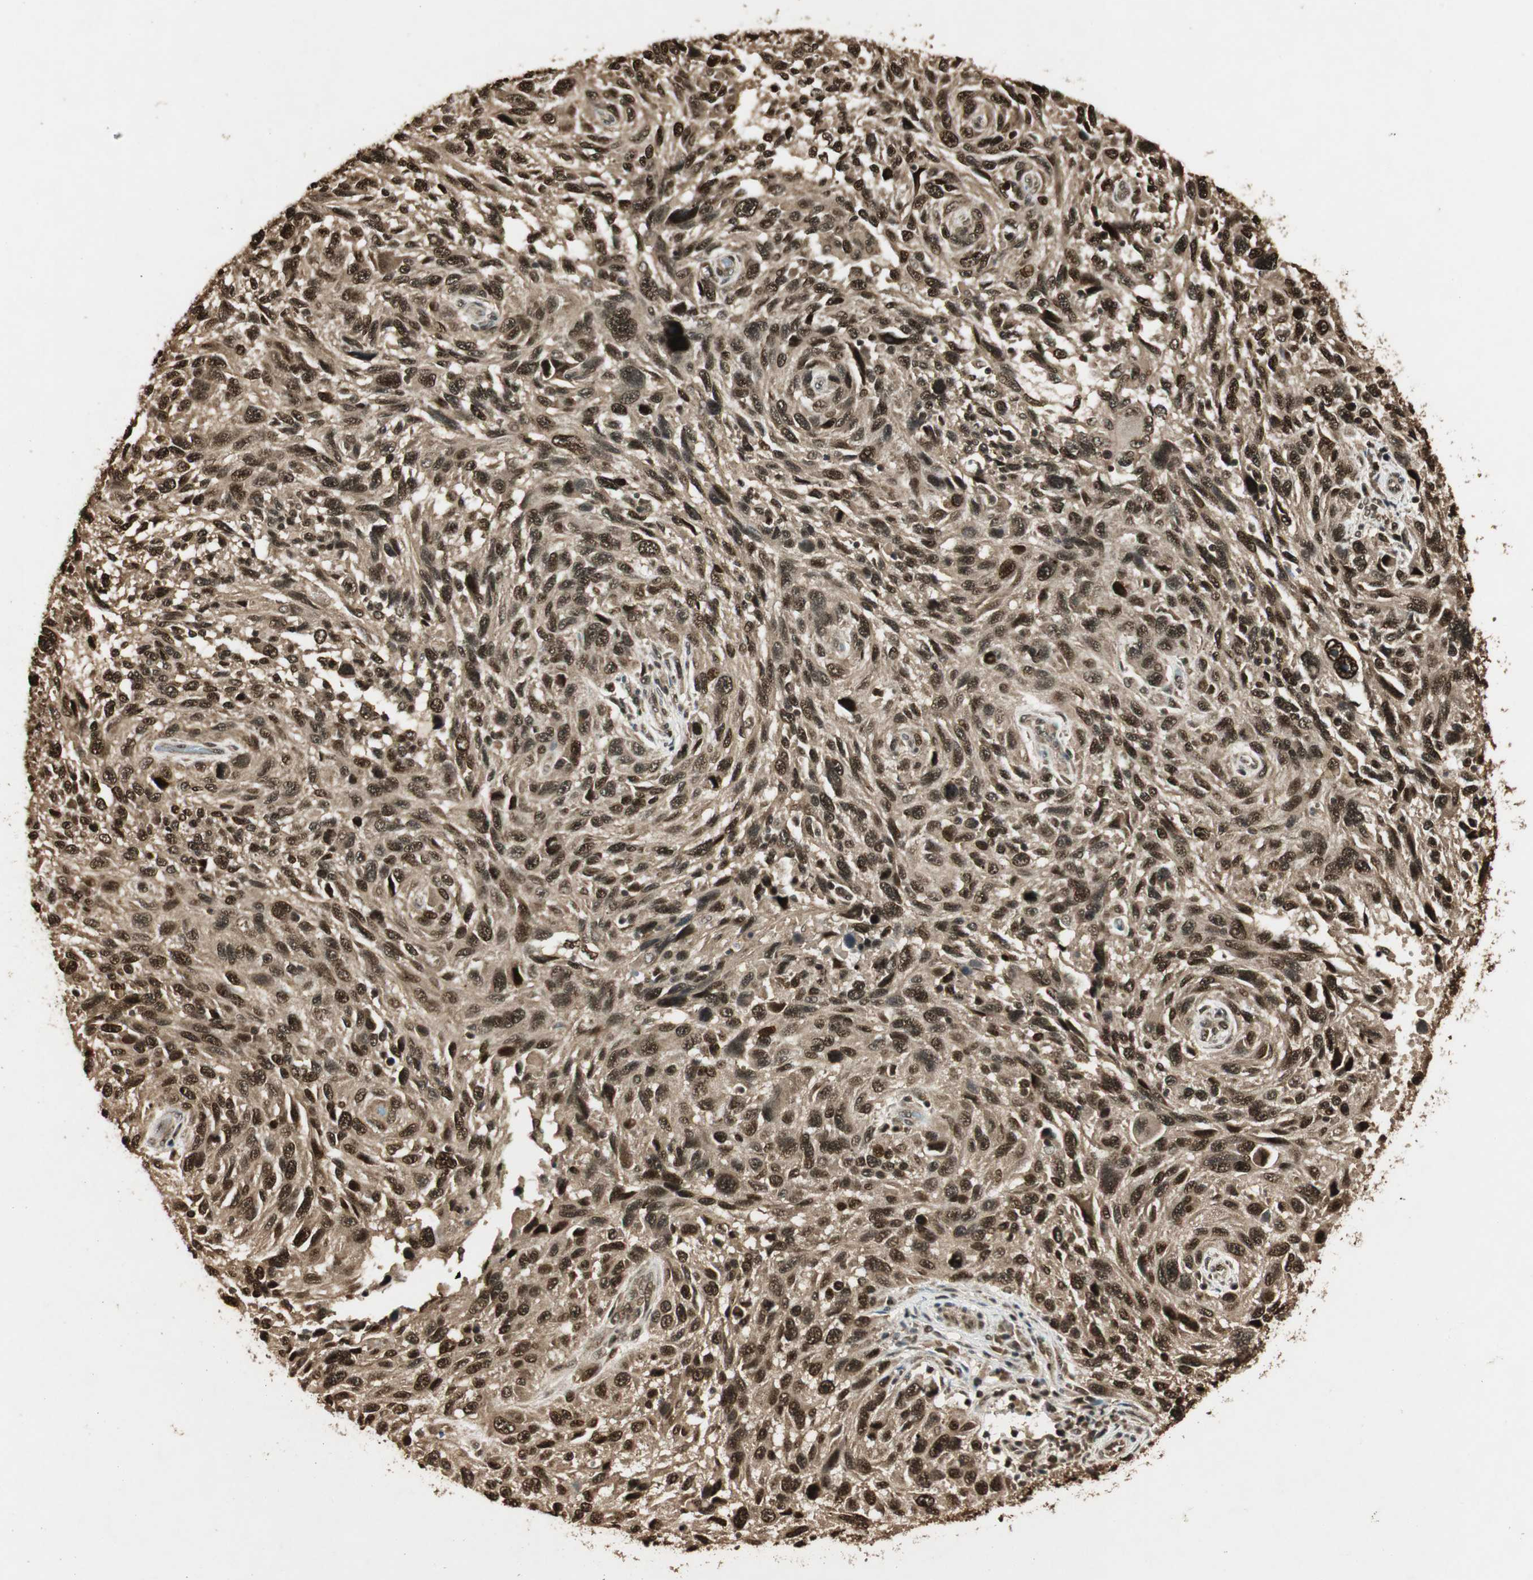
{"staining": {"intensity": "strong", "quantity": ">75%", "location": "cytoplasmic/membranous,nuclear"}, "tissue": "melanoma", "cell_type": "Tumor cells", "image_type": "cancer", "snomed": [{"axis": "morphology", "description": "Malignant melanoma, NOS"}, {"axis": "topography", "description": "Skin"}], "caption": "Brown immunohistochemical staining in human malignant melanoma demonstrates strong cytoplasmic/membranous and nuclear staining in approximately >75% of tumor cells.", "gene": "RPA3", "patient": {"sex": "male", "age": 53}}